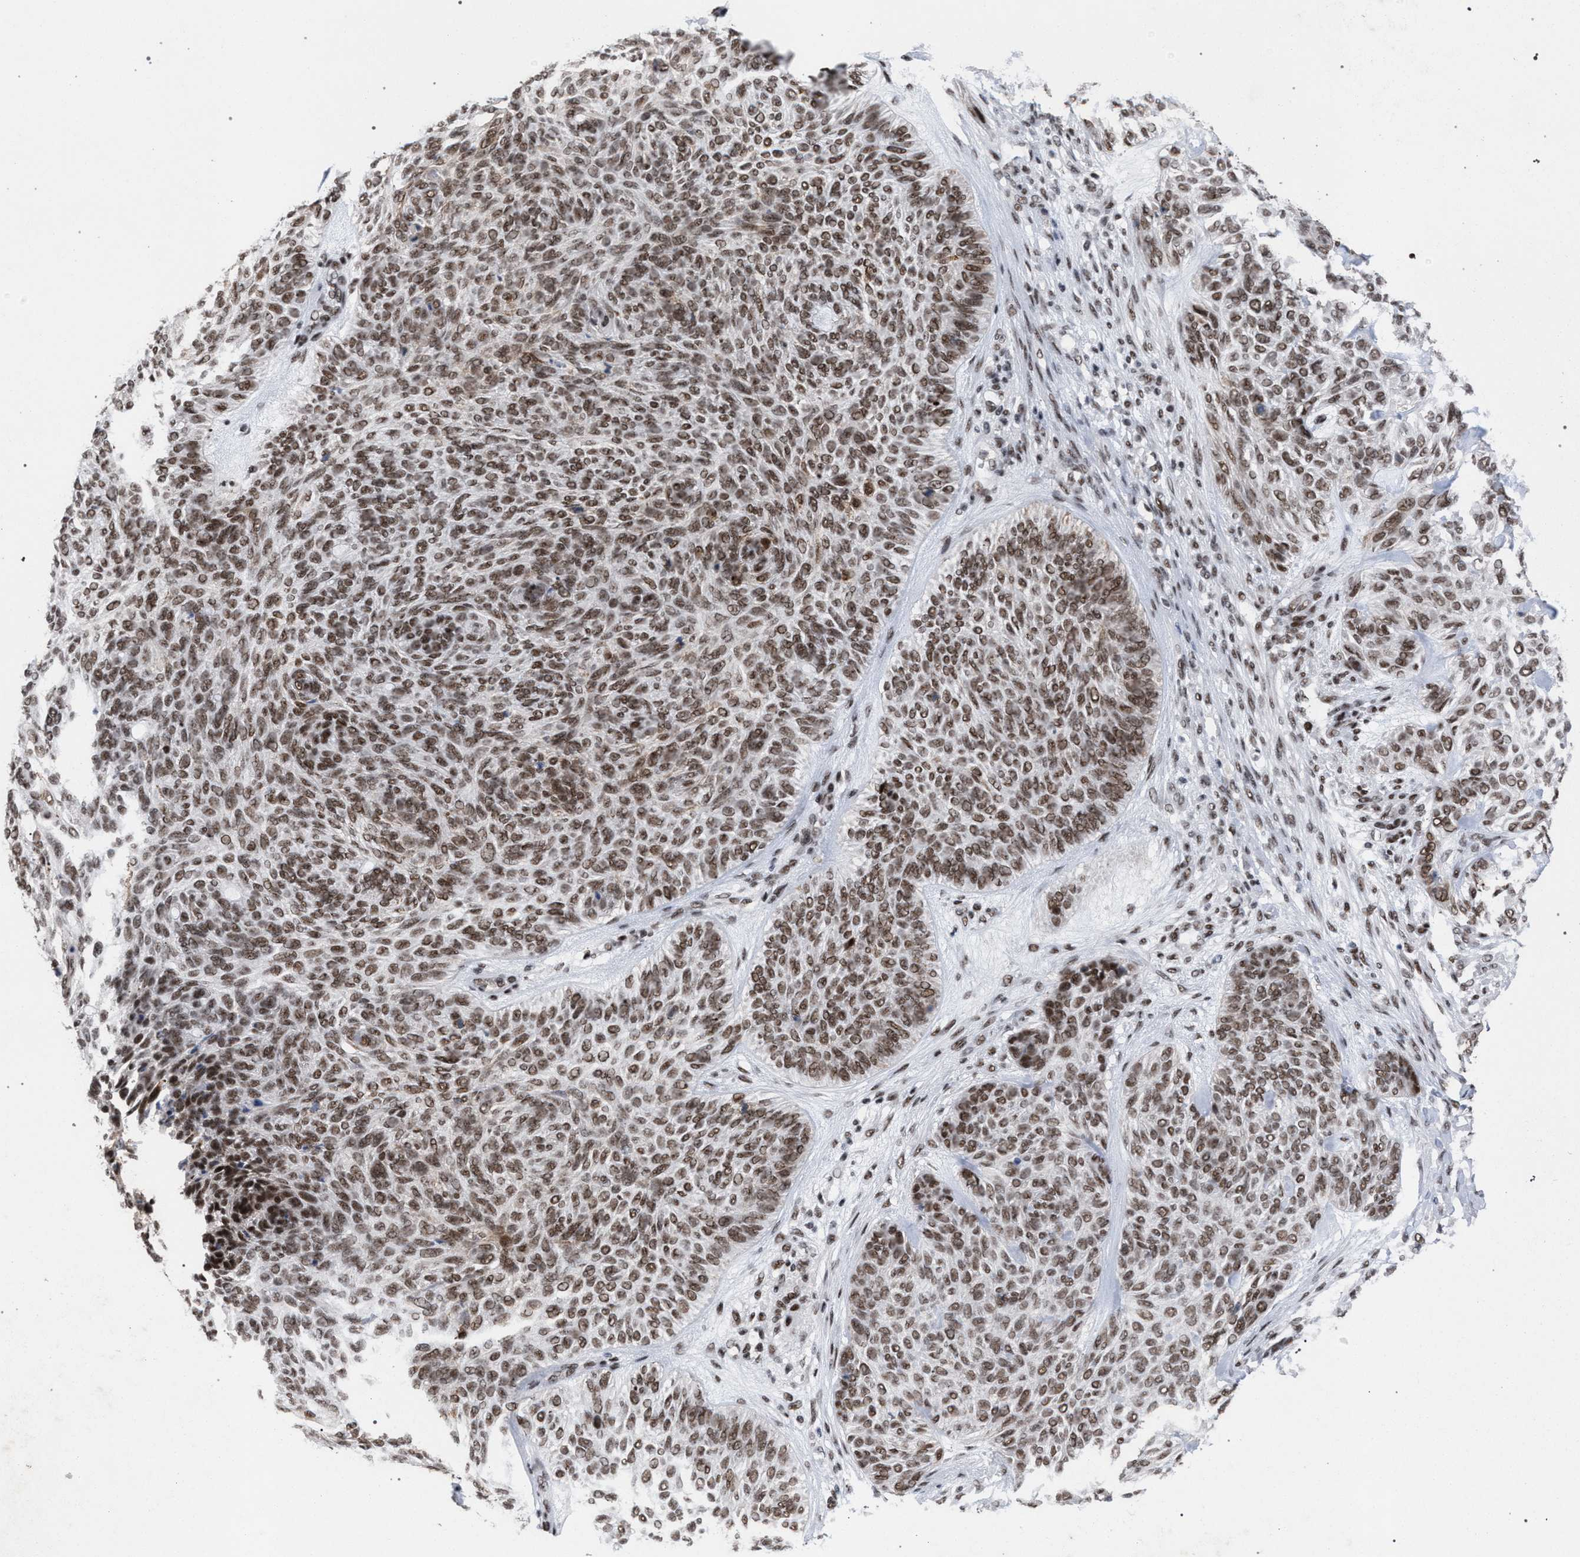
{"staining": {"intensity": "moderate", "quantity": ">75%", "location": "nuclear"}, "tissue": "skin cancer", "cell_type": "Tumor cells", "image_type": "cancer", "snomed": [{"axis": "morphology", "description": "Basal cell carcinoma"}, {"axis": "topography", "description": "Skin"}], "caption": "IHC histopathology image of neoplastic tissue: skin cancer (basal cell carcinoma) stained using immunohistochemistry (IHC) demonstrates medium levels of moderate protein expression localized specifically in the nuclear of tumor cells, appearing as a nuclear brown color.", "gene": "SCAF4", "patient": {"sex": "male", "age": 55}}